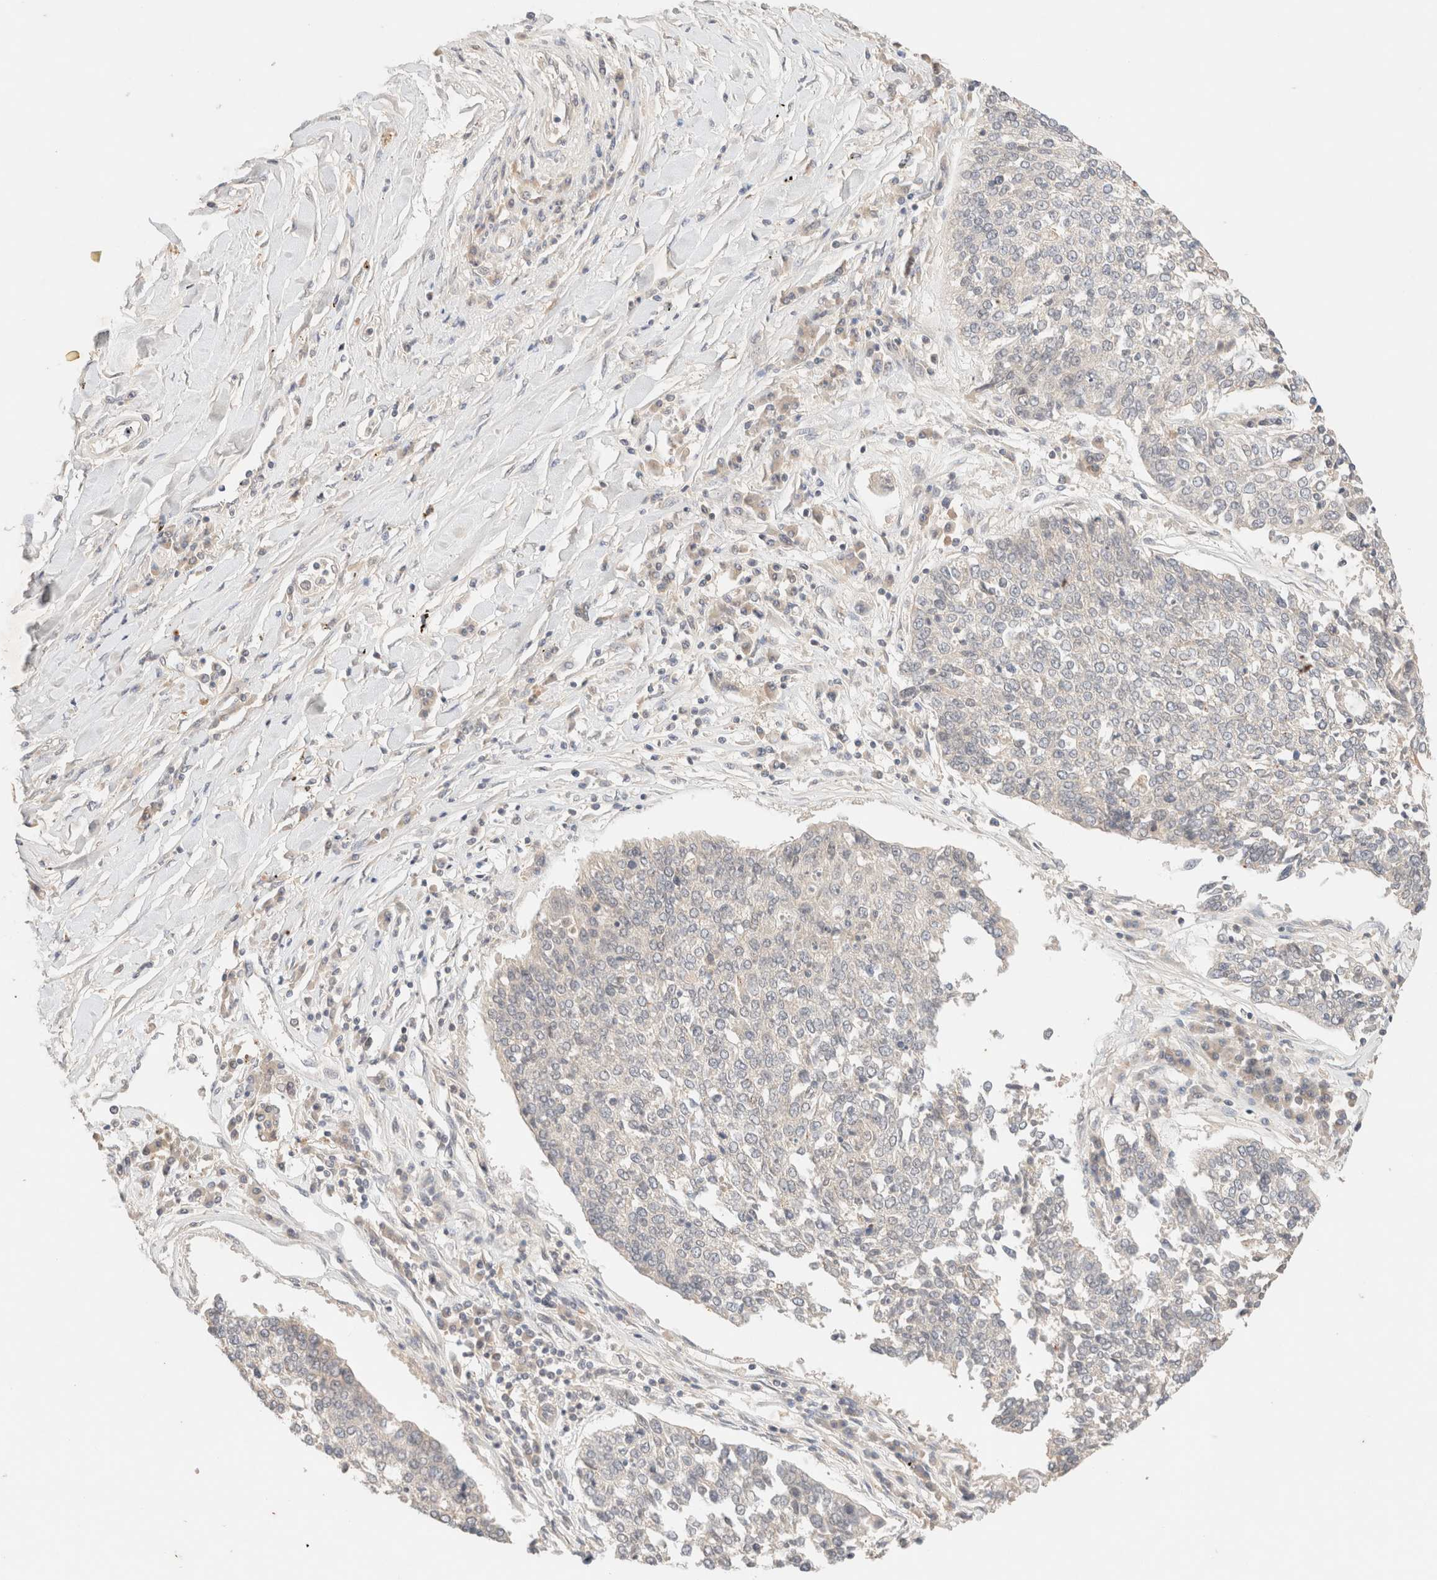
{"staining": {"intensity": "negative", "quantity": "none", "location": "none"}, "tissue": "lung cancer", "cell_type": "Tumor cells", "image_type": "cancer", "snomed": [{"axis": "morphology", "description": "Normal tissue, NOS"}, {"axis": "morphology", "description": "Squamous cell carcinoma, NOS"}, {"axis": "topography", "description": "Cartilage tissue"}, {"axis": "topography", "description": "Bronchus"}, {"axis": "topography", "description": "Lung"}, {"axis": "topography", "description": "Peripheral nerve tissue"}], "caption": "The immunohistochemistry histopathology image has no significant expression in tumor cells of squamous cell carcinoma (lung) tissue.", "gene": "SARM1", "patient": {"sex": "female", "age": 49}}